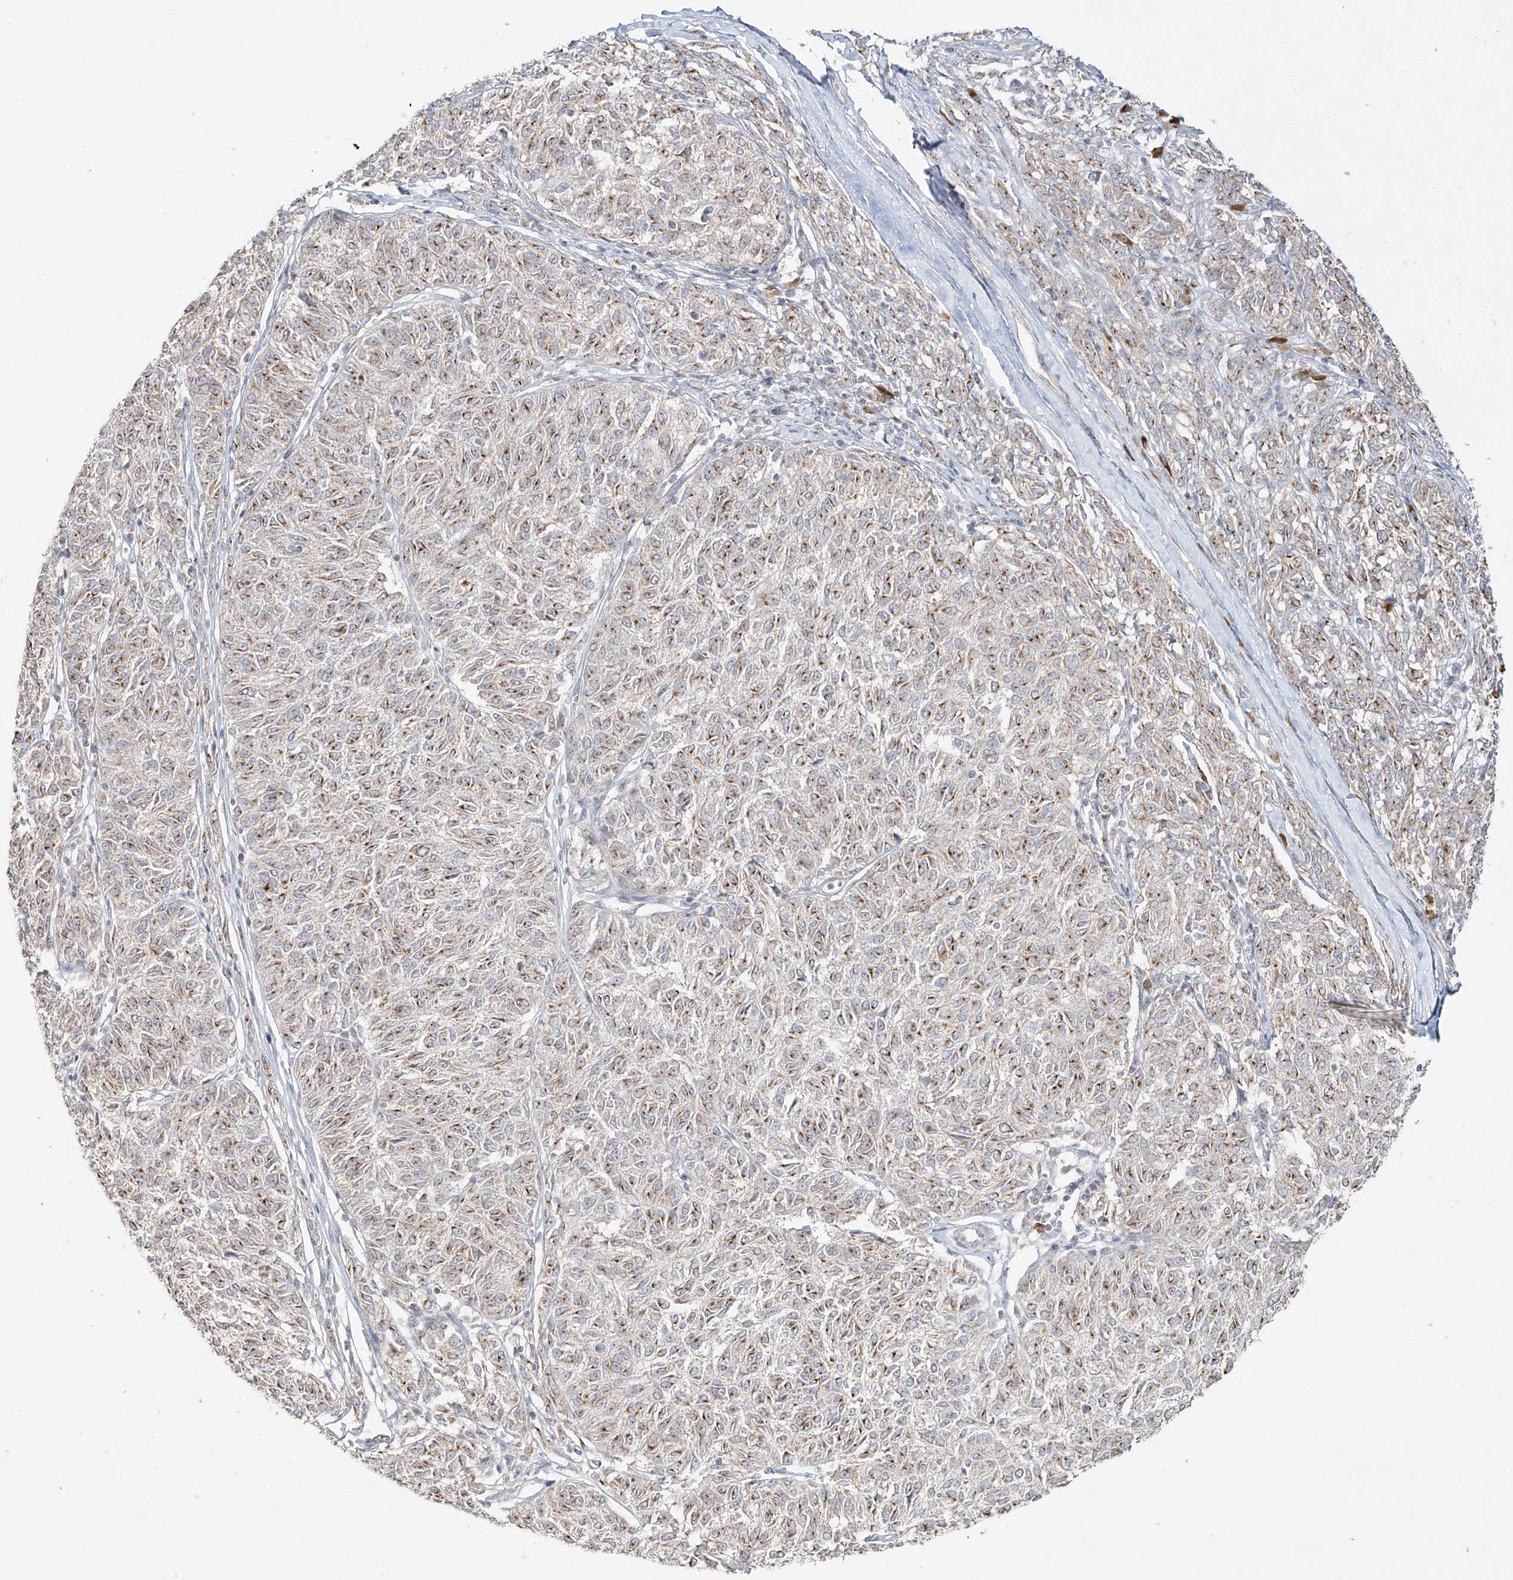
{"staining": {"intensity": "weak", "quantity": ">75%", "location": "cytoplasmic/membranous"}, "tissue": "melanoma", "cell_type": "Tumor cells", "image_type": "cancer", "snomed": [{"axis": "morphology", "description": "Malignant melanoma, NOS"}, {"axis": "topography", "description": "Skin"}], "caption": "Melanoma stained with a brown dye exhibits weak cytoplasmic/membranous positive expression in about >75% of tumor cells.", "gene": "BSDC1", "patient": {"sex": "female", "age": 72}}